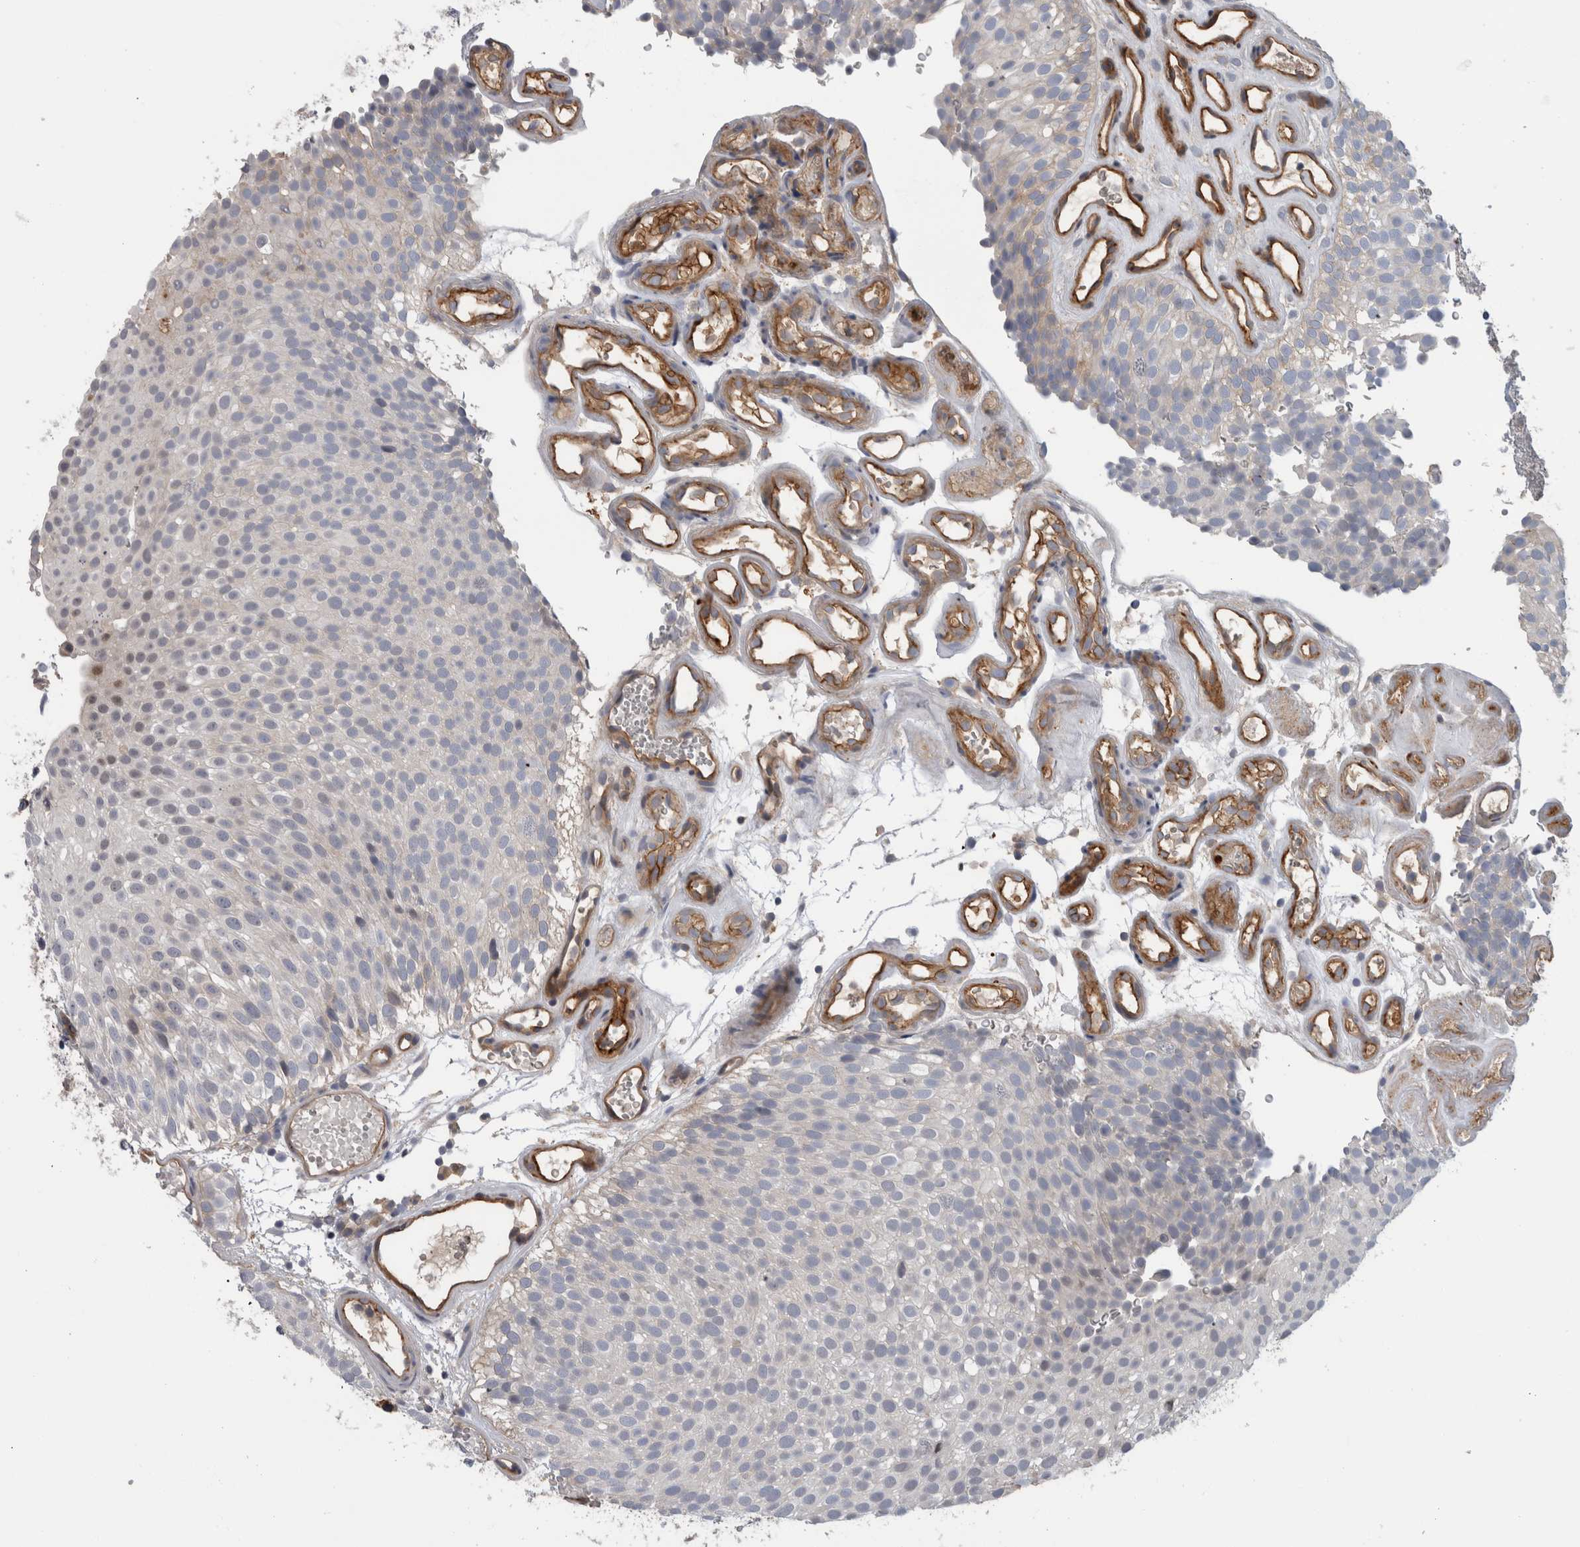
{"staining": {"intensity": "negative", "quantity": "none", "location": "none"}, "tissue": "urothelial cancer", "cell_type": "Tumor cells", "image_type": "cancer", "snomed": [{"axis": "morphology", "description": "Urothelial carcinoma, Low grade"}, {"axis": "topography", "description": "Urinary bladder"}], "caption": "This is an immunohistochemistry image of human low-grade urothelial carcinoma. There is no expression in tumor cells.", "gene": "CD59", "patient": {"sex": "male", "age": 78}}